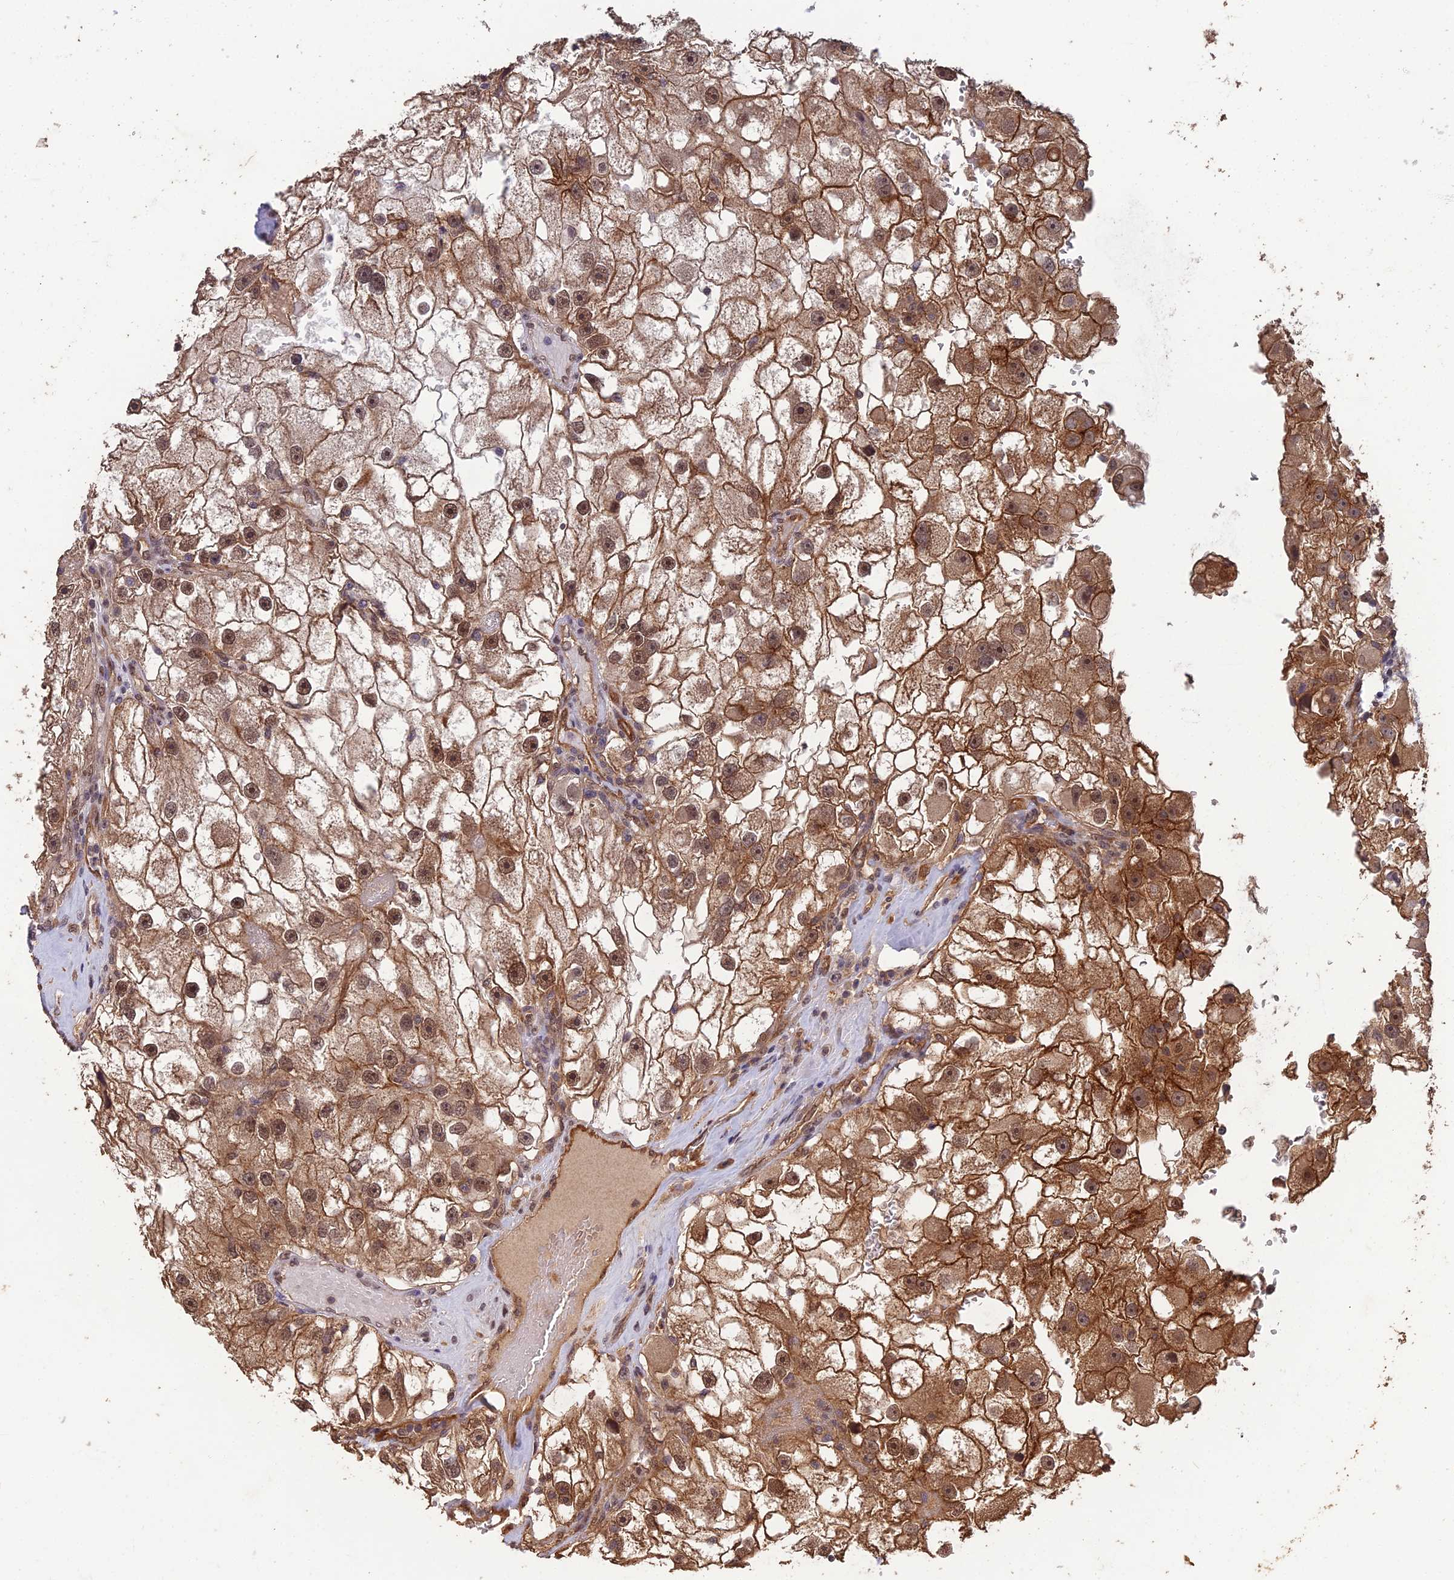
{"staining": {"intensity": "moderate", "quantity": ">75%", "location": "cytoplasmic/membranous,nuclear"}, "tissue": "renal cancer", "cell_type": "Tumor cells", "image_type": "cancer", "snomed": [{"axis": "morphology", "description": "Adenocarcinoma, NOS"}, {"axis": "topography", "description": "Kidney"}], "caption": "A brown stain shows moderate cytoplasmic/membranous and nuclear expression of a protein in adenocarcinoma (renal) tumor cells. Ihc stains the protein in brown and the nuclei are stained blue.", "gene": "RALGAPA2", "patient": {"sex": "male", "age": 63}}